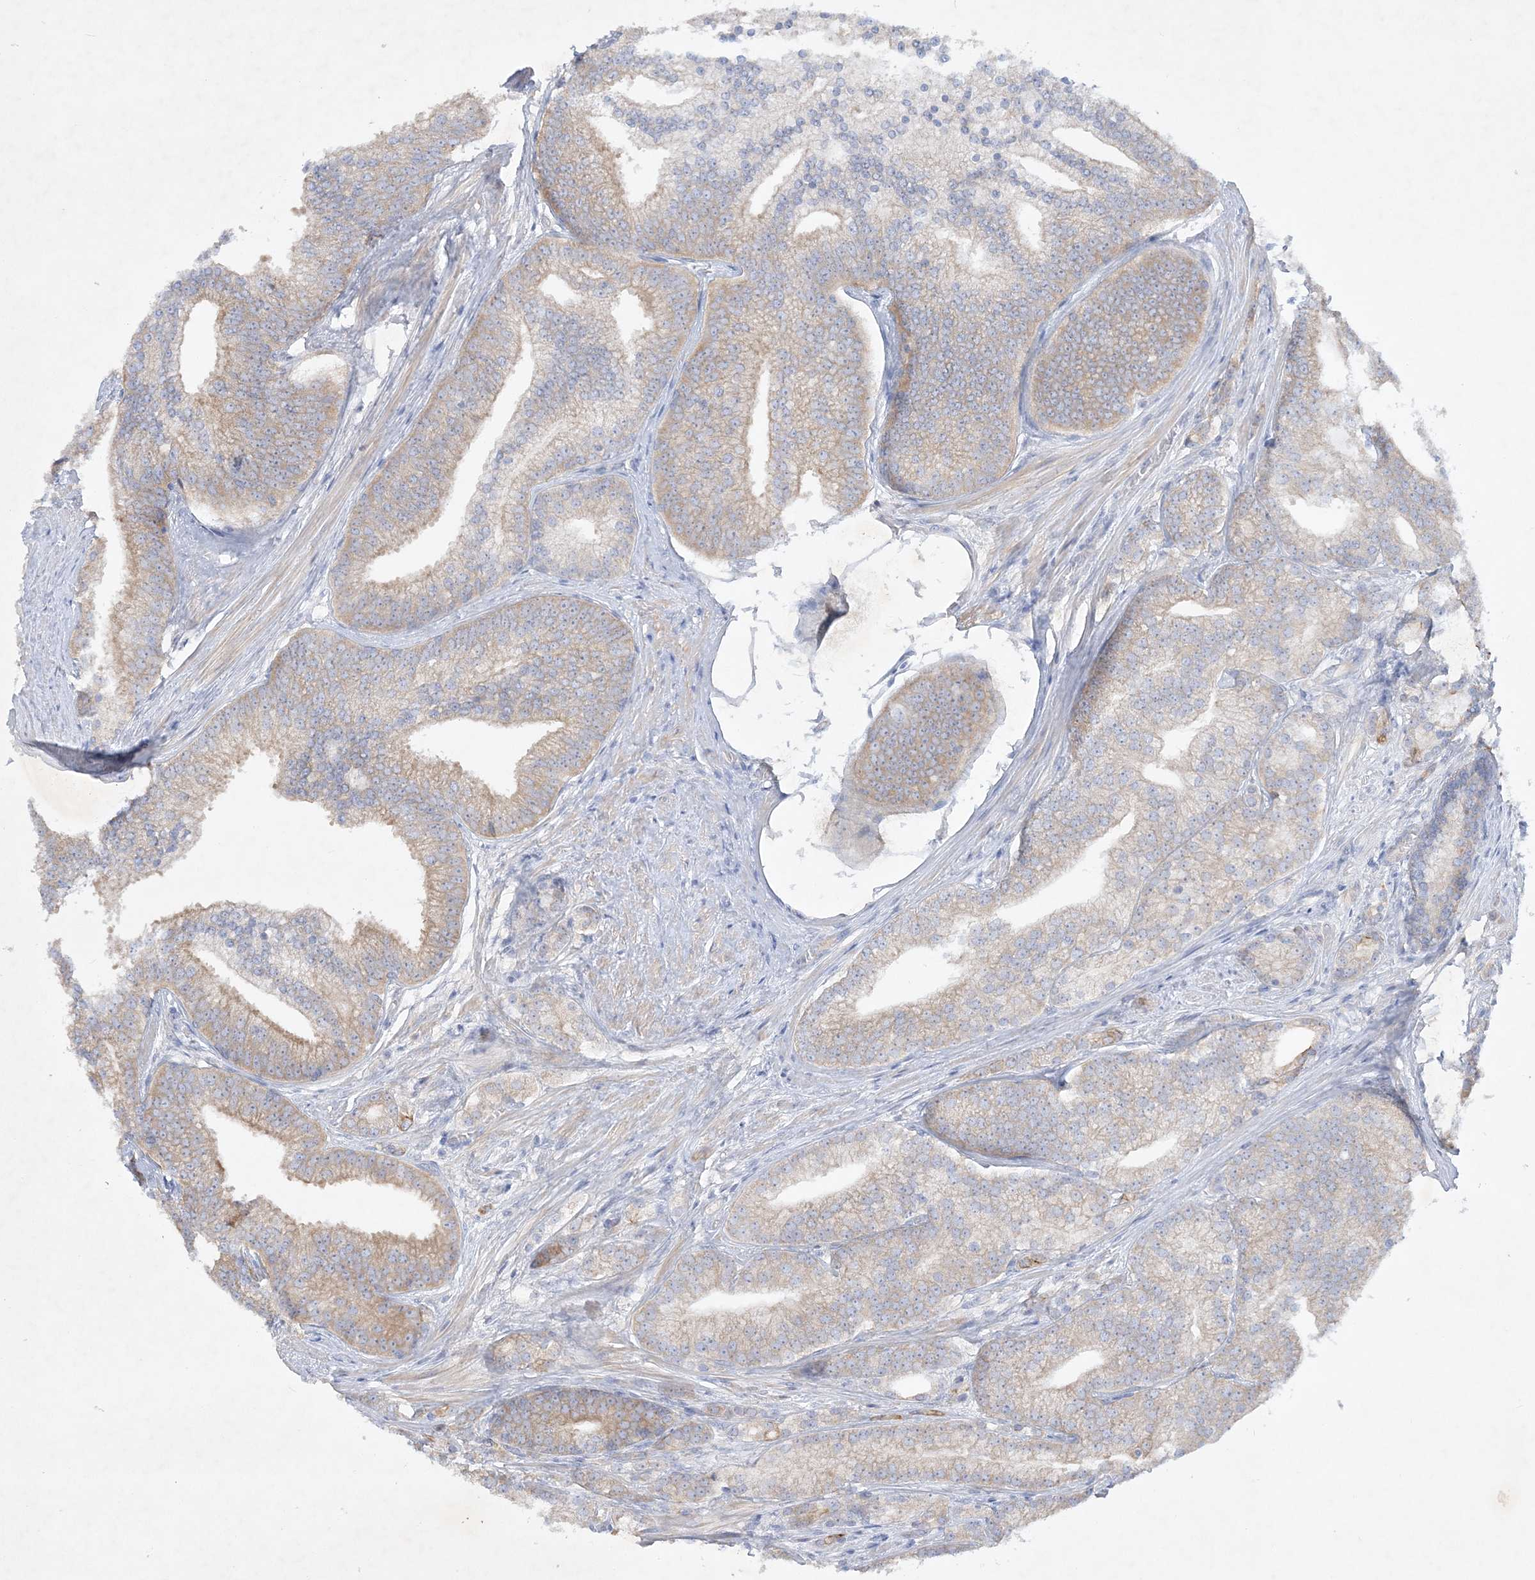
{"staining": {"intensity": "weak", "quantity": ">75%", "location": "cytoplasmic/membranous"}, "tissue": "prostate cancer", "cell_type": "Tumor cells", "image_type": "cancer", "snomed": [{"axis": "morphology", "description": "Adenocarcinoma, Low grade"}, {"axis": "topography", "description": "Prostate"}], "caption": "Low-grade adenocarcinoma (prostate) was stained to show a protein in brown. There is low levels of weak cytoplasmic/membranous positivity in approximately >75% of tumor cells.", "gene": "FARSB", "patient": {"sex": "male", "age": 71}}